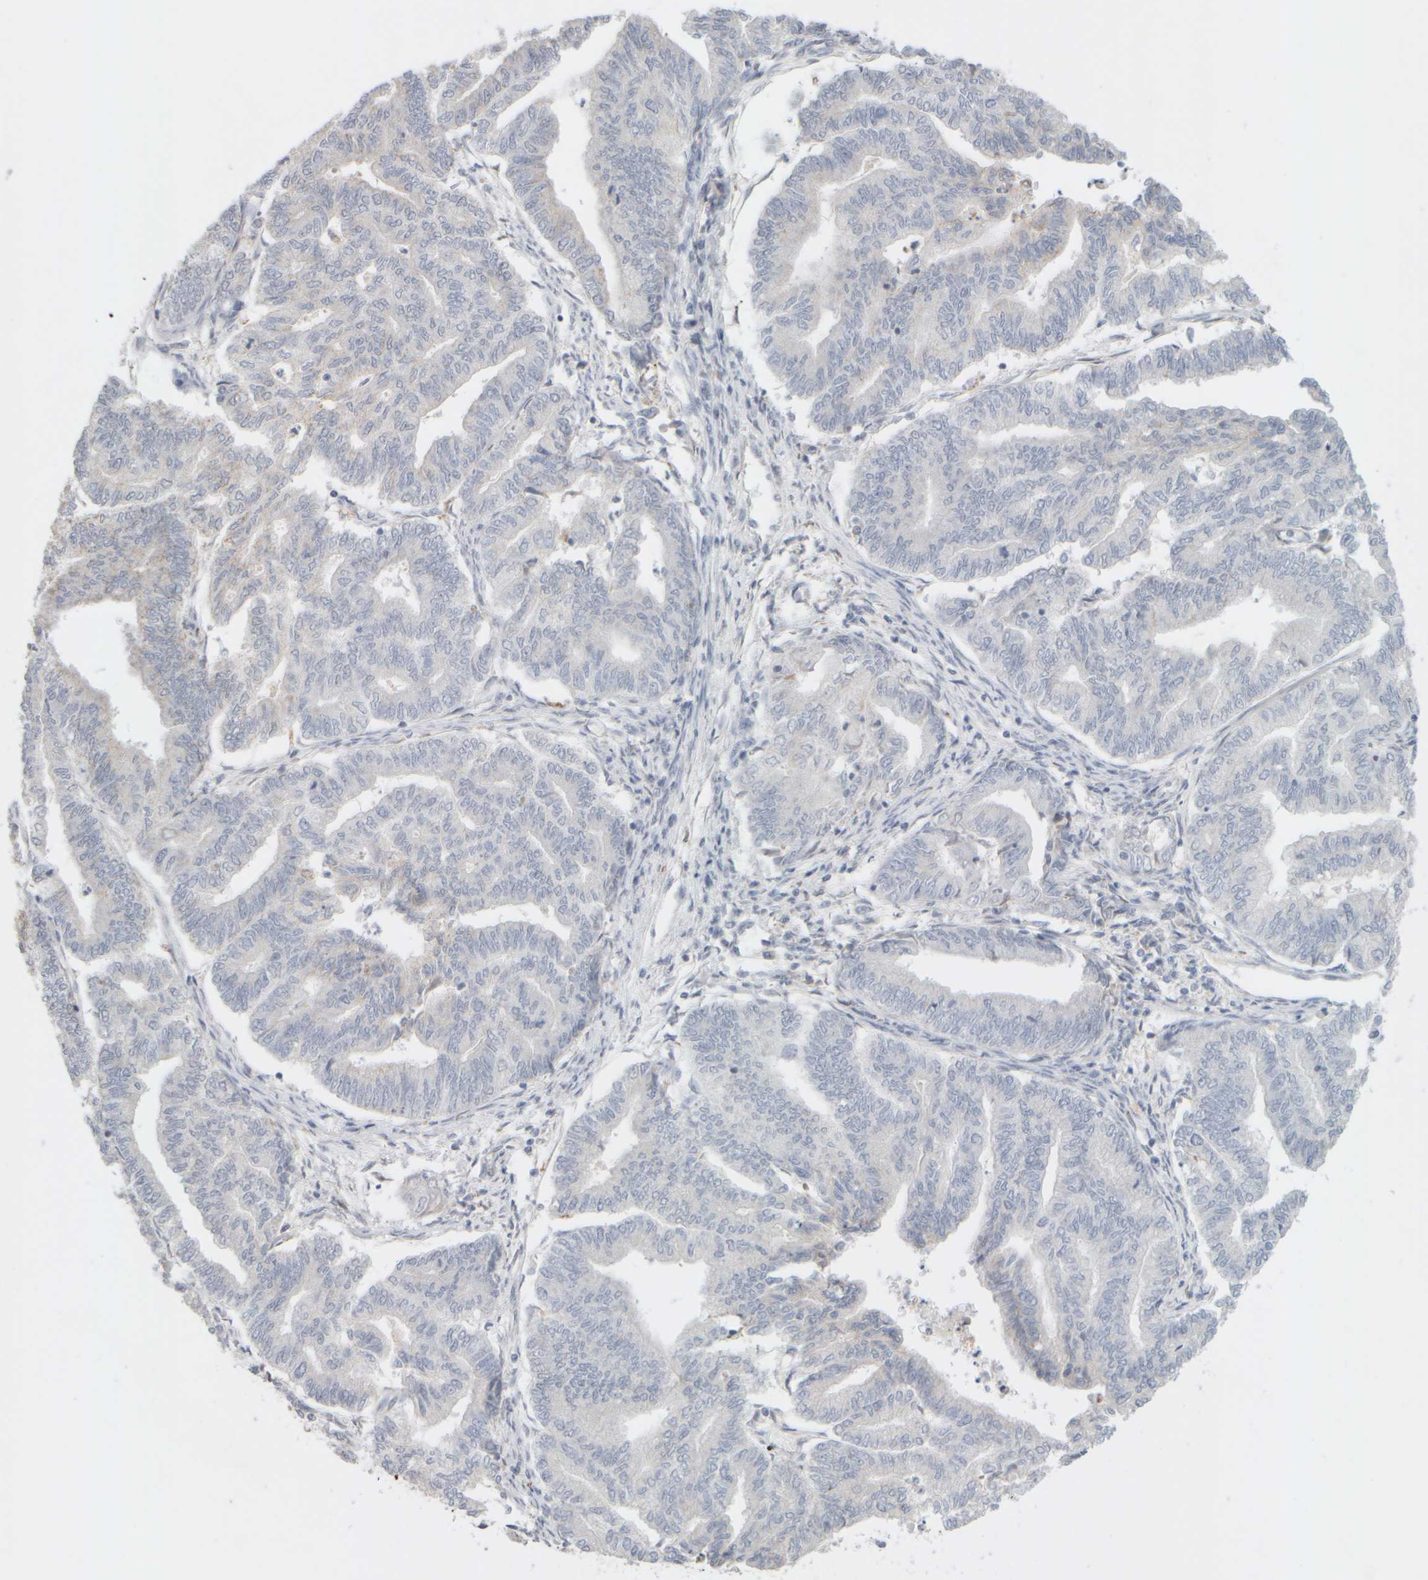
{"staining": {"intensity": "negative", "quantity": "none", "location": "none"}, "tissue": "endometrial cancer", "cell_type": "Tumor cells", "image_type": "cancer", "snomed": [{"axis": "morphology", "description": "Adenocarcinoma, NOS"}, {"axis": "topography", "description": "Endometrium"}], "caption": "Immunohistochemistry of endometrial cancer displays no staining in tumor cells.", "gene": "ZNF112", "patient": {"sex": "female", "age": 79}}